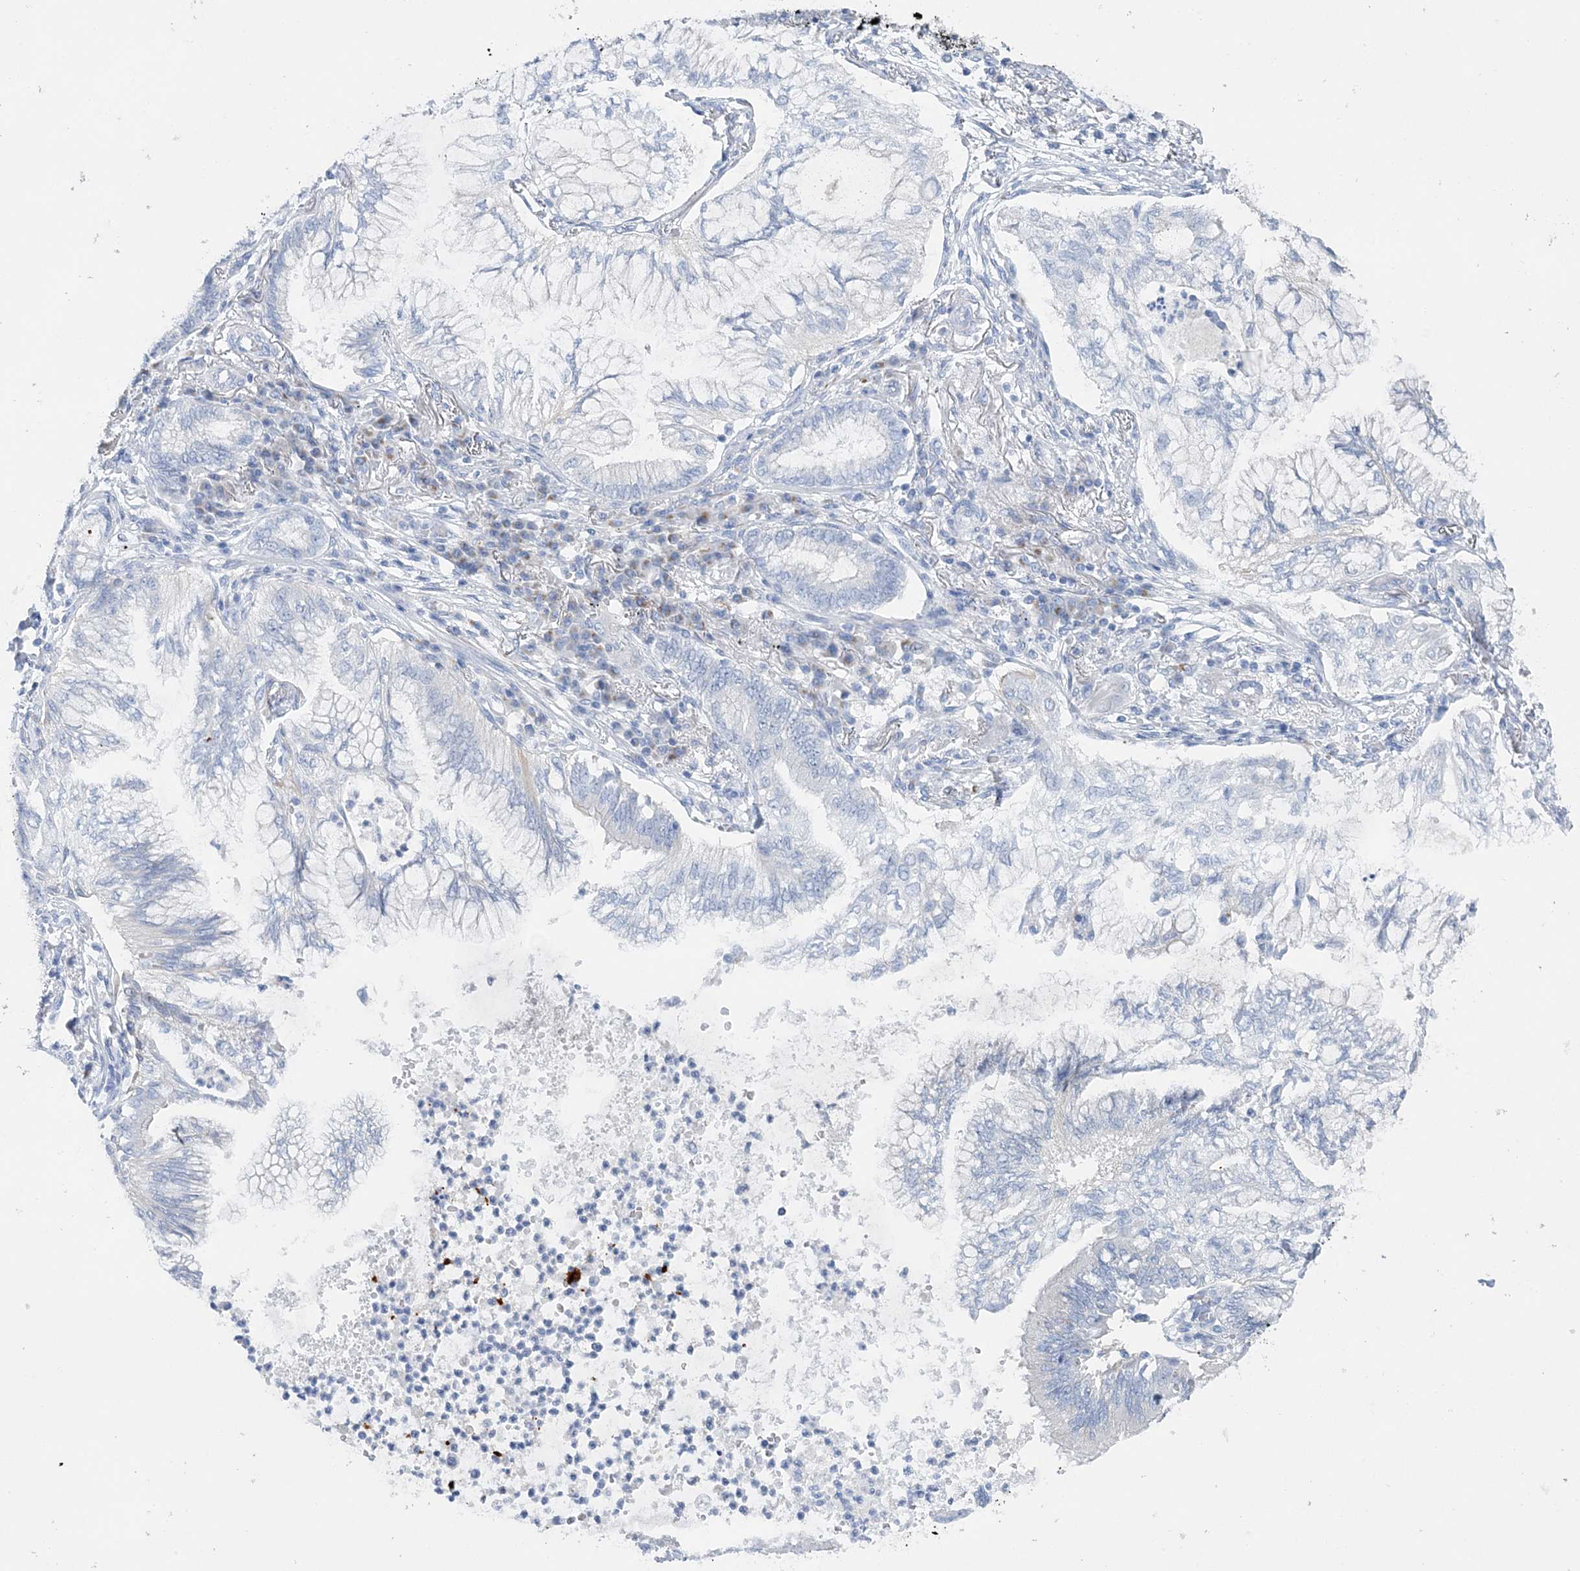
{"staining": {"intensity": "negative", "quantity": "none", "location": "none"}, "tissue": "lung cancer", "cell_type": "Tumor cells", "image_type": "cancer", "snomed": [{"axis": "morphology", "description": "Adenocarcinoma, NOS"}, {"axis": "topography", "description": "Lung"}], "caption": "Adenocarcinoma (lung) was stained to show a protein in brown. There is no significant expression in tumor cells.", "gene": "SLC5A6", "patient": {"sex": "female", "age": 70}}